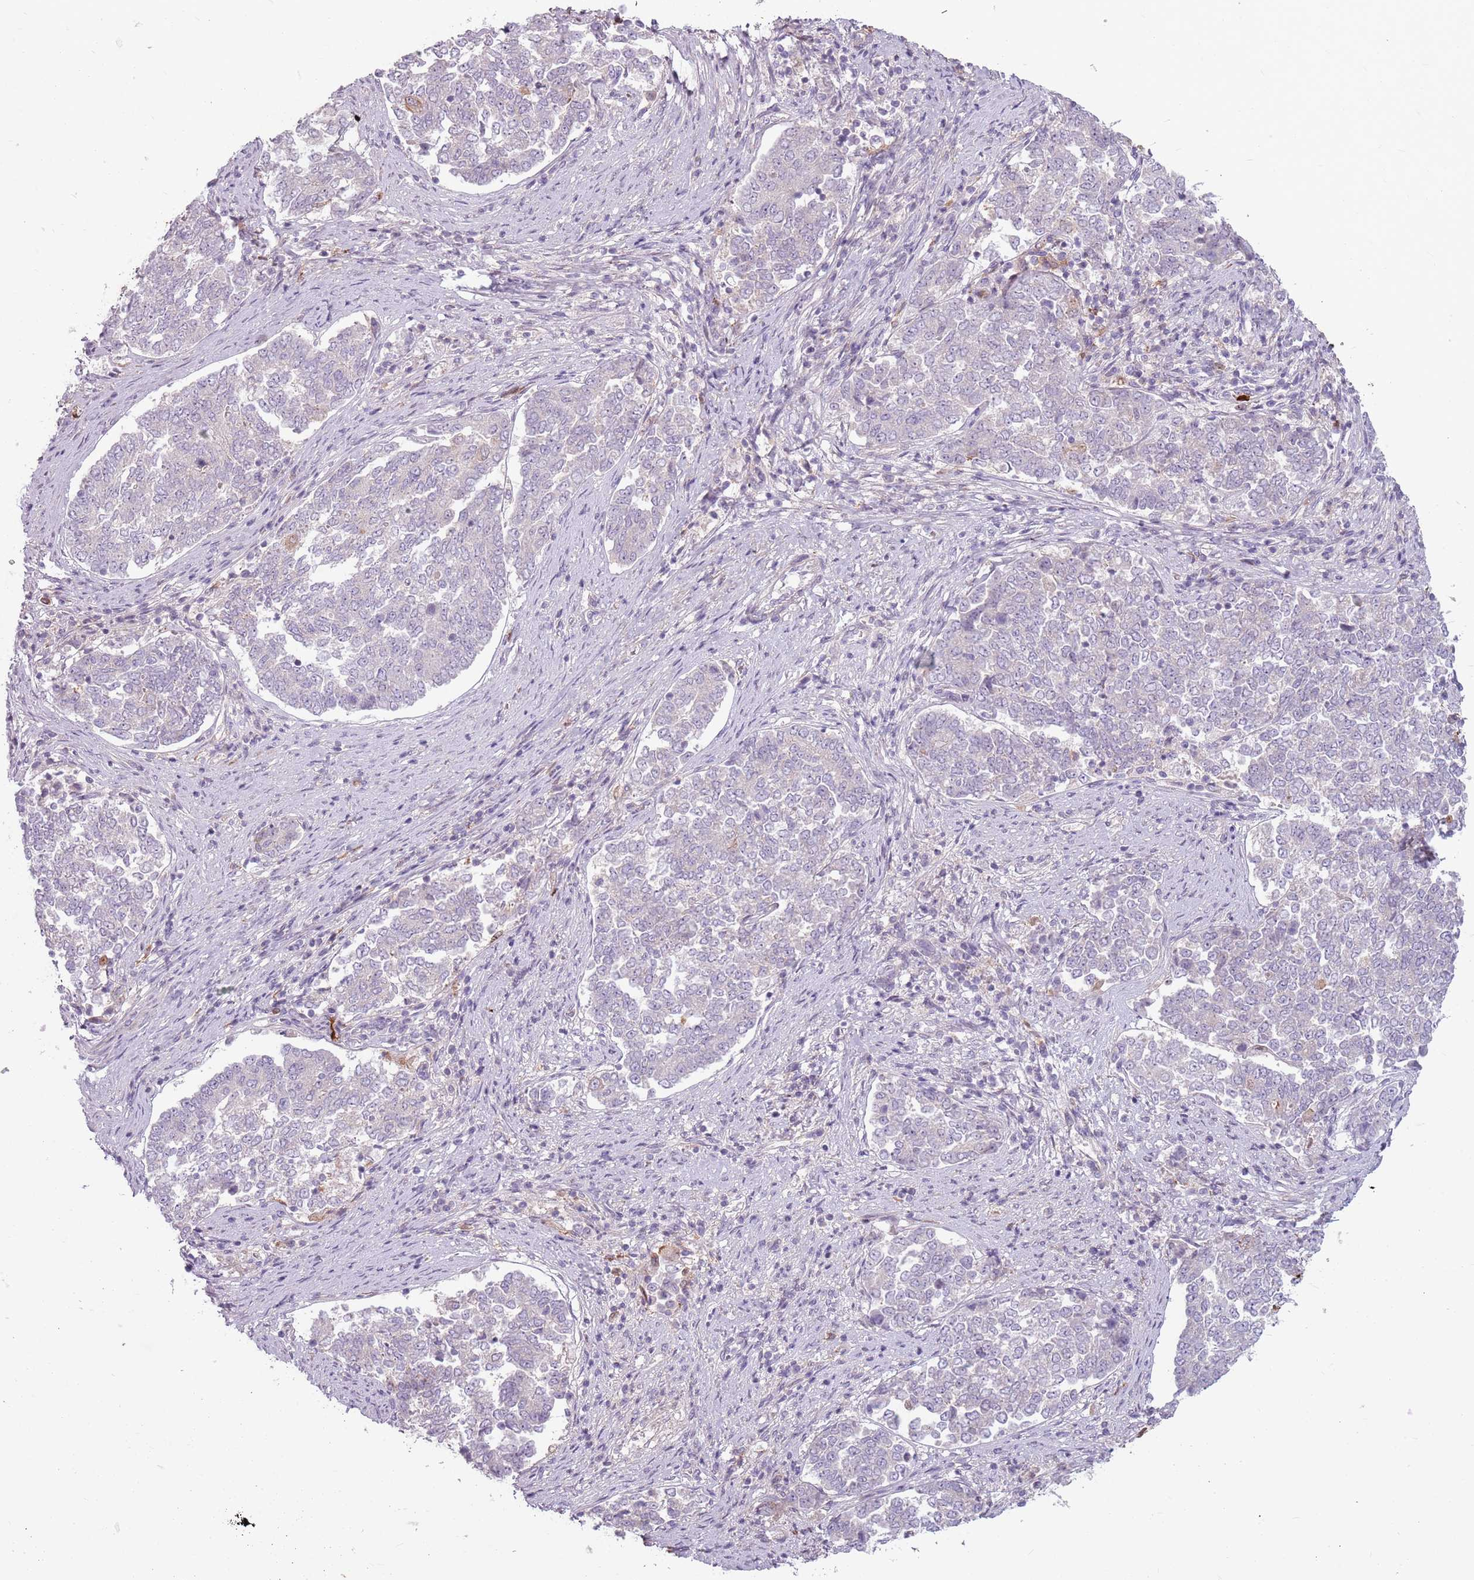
{"staining": {"intensity": "negative", "quantity": "none", "location": "none"}, "tissue": "endometrial cancer", "cell_type": "Tumor cells", "image_type": "cancer", "snomed": [{"axis": "morphology", "description": "Adenocarcinoma, NOS"}, {"axis": "topography", "description": "Endometrium"}], "caption": "Tumor cells are negative for protein expression in human endometrial adenocarcinoma.", "gene": "SPAG4", "patient": {"sex": "female", "age": 80}}